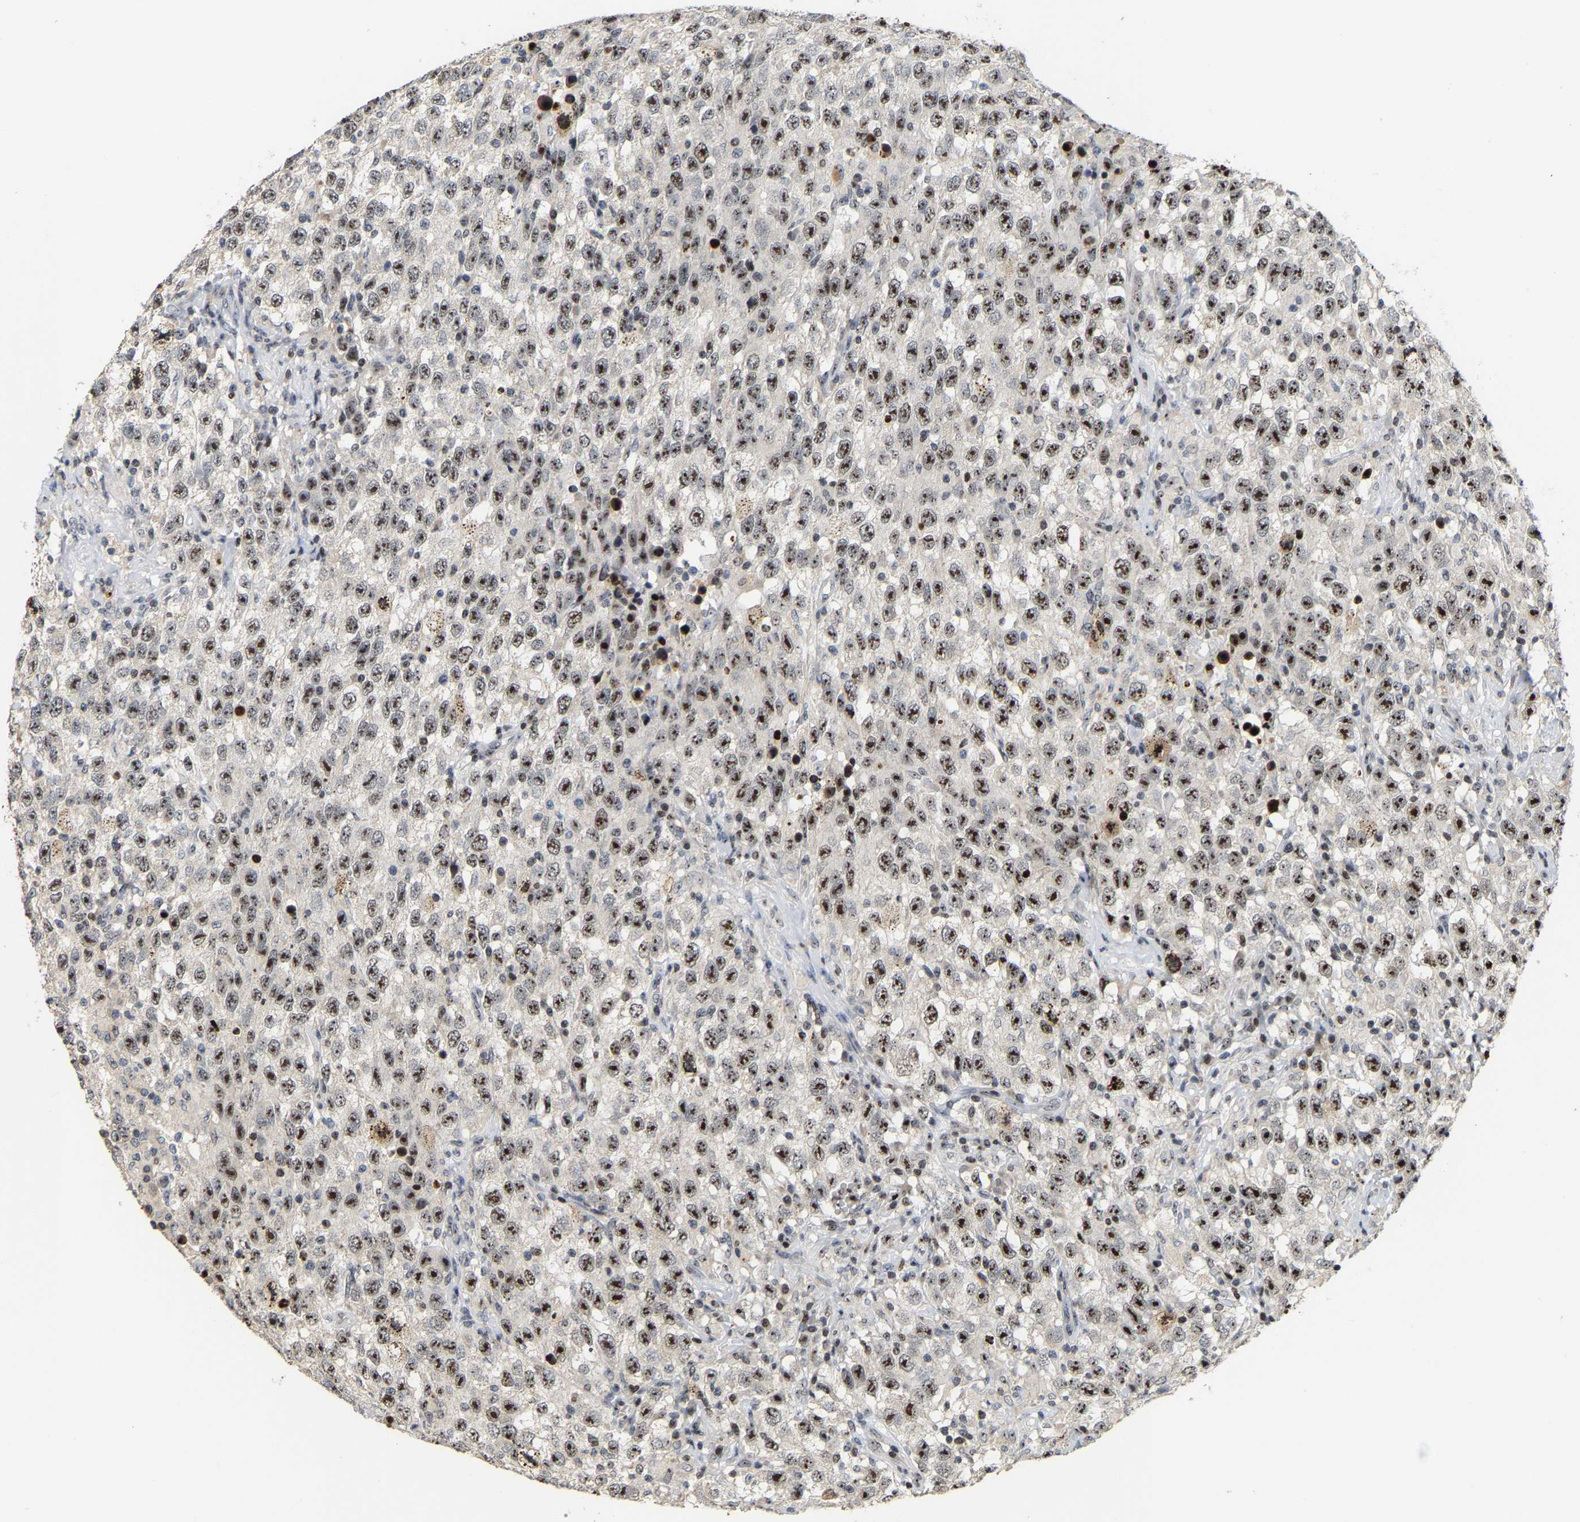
{"staining": {"intensity": "strong", "quantity": ">75%", "location": "nuclear"}, "tissue": "testis cancer", "cell_type": "Tumor cells", "image_type": "cancer", "snomed": [{"axis": "morphology", "description": "Seminoma, NOS"}, {"axis": "topography", "description": "Testis"}], "caption": "Protein expression analysis of human seminoma (testis) reveals strong nuclear expression in approximately >75% of tumor cells.", "gene": "NOP58", "patient": {"sex": "male", "age": 41}}